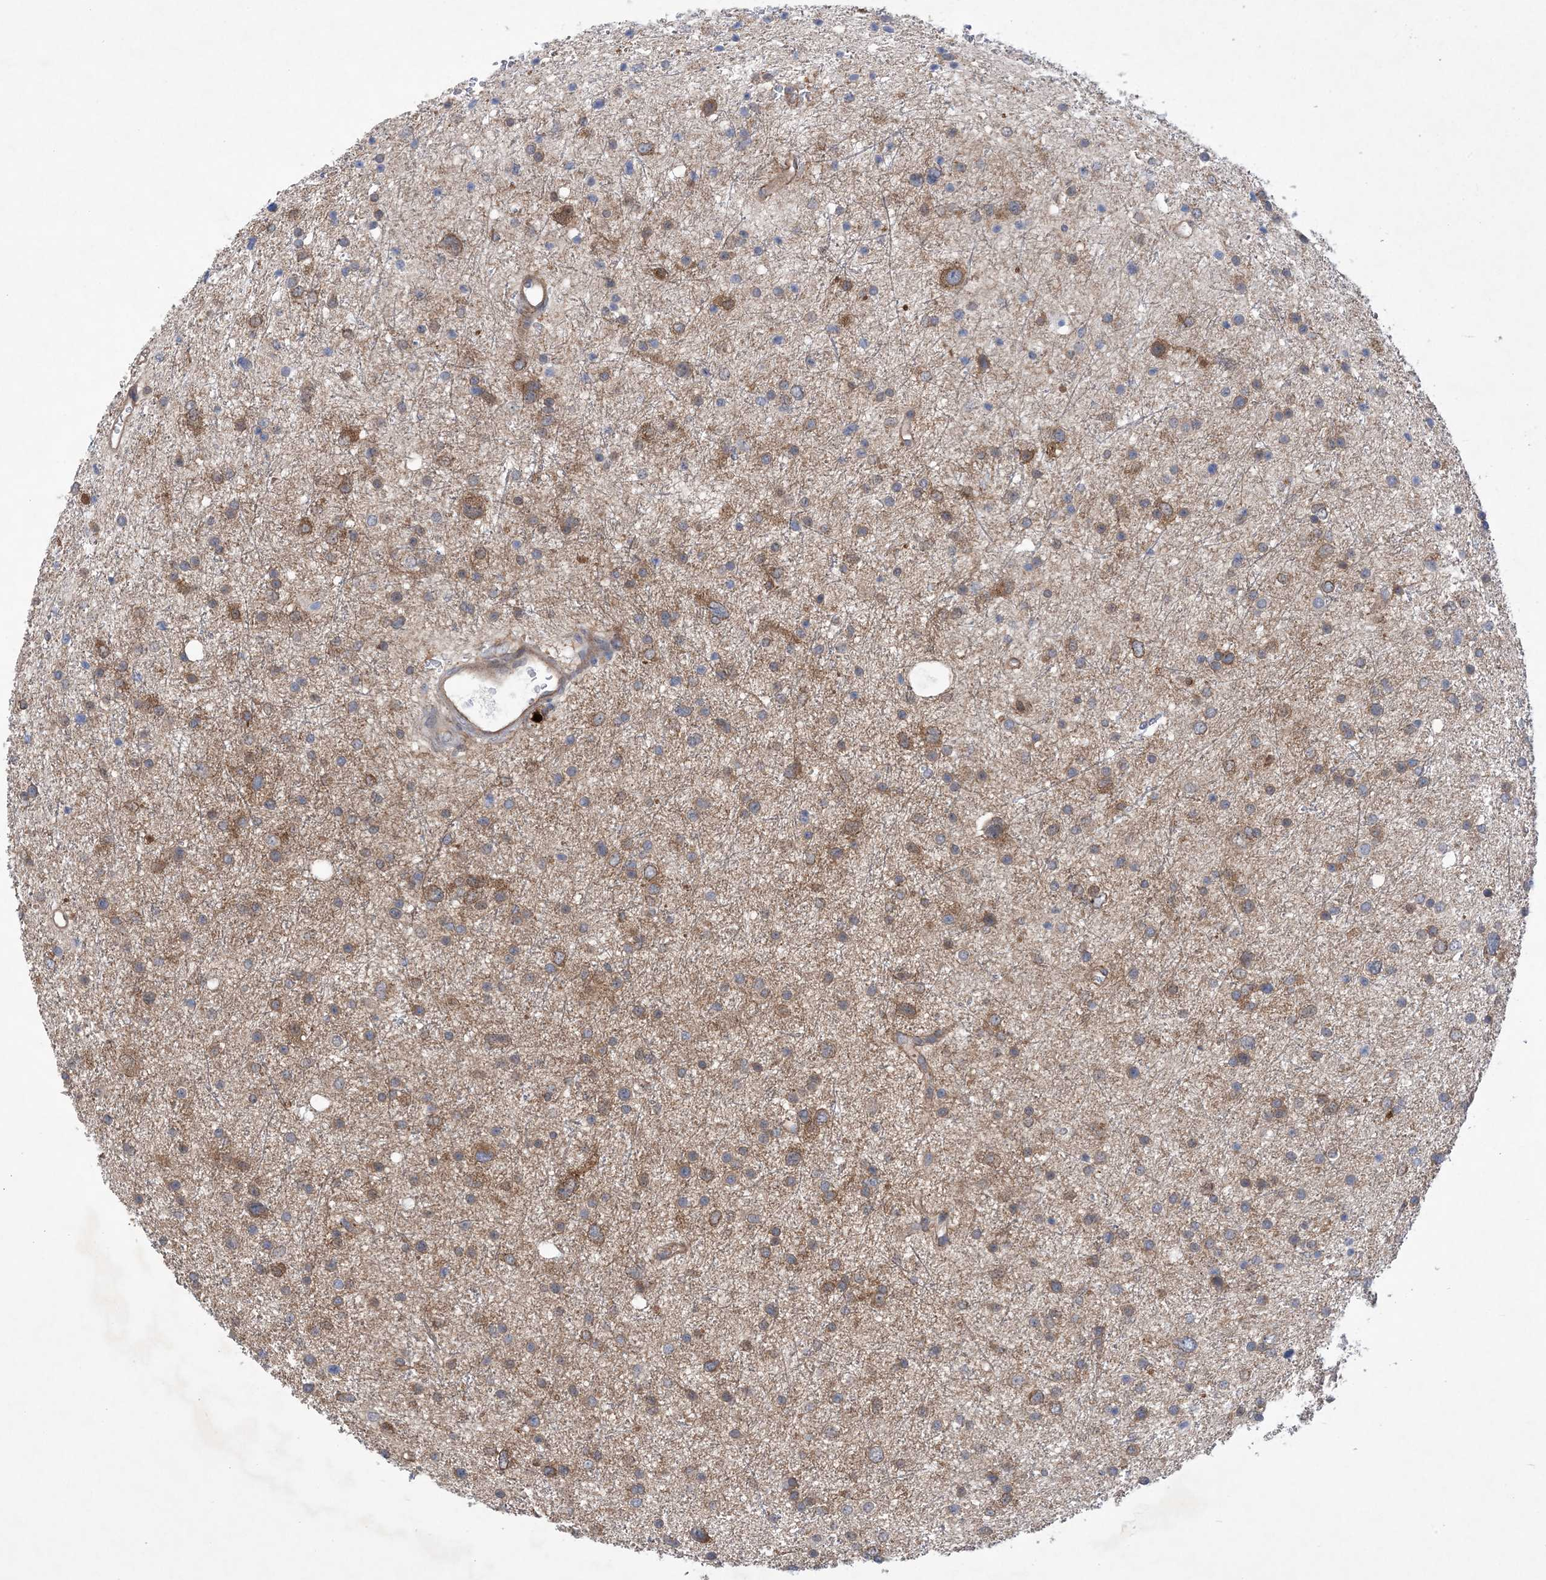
{"staining": {"intensity": "moderate", "quantity": "25%-75%", "location": "cytoplasmic/membranous"}, "tissue": "glioma", "cell_type": "Tumor cells", "image_type": "cancer", "snomed": [{"axis": "morphology", "description": "Glioma, malignant, Low grade"}, {"axis": "topography", "description": "Brain"}], "caption": "This histopathology image exhibits IHC staining of glioma, with medium moderate cytoplasmic/membranous positivity in about 25%-75% of tumor cells.", "gene": "EHBP1", "patient": {"sex": "female", "age": 37}}